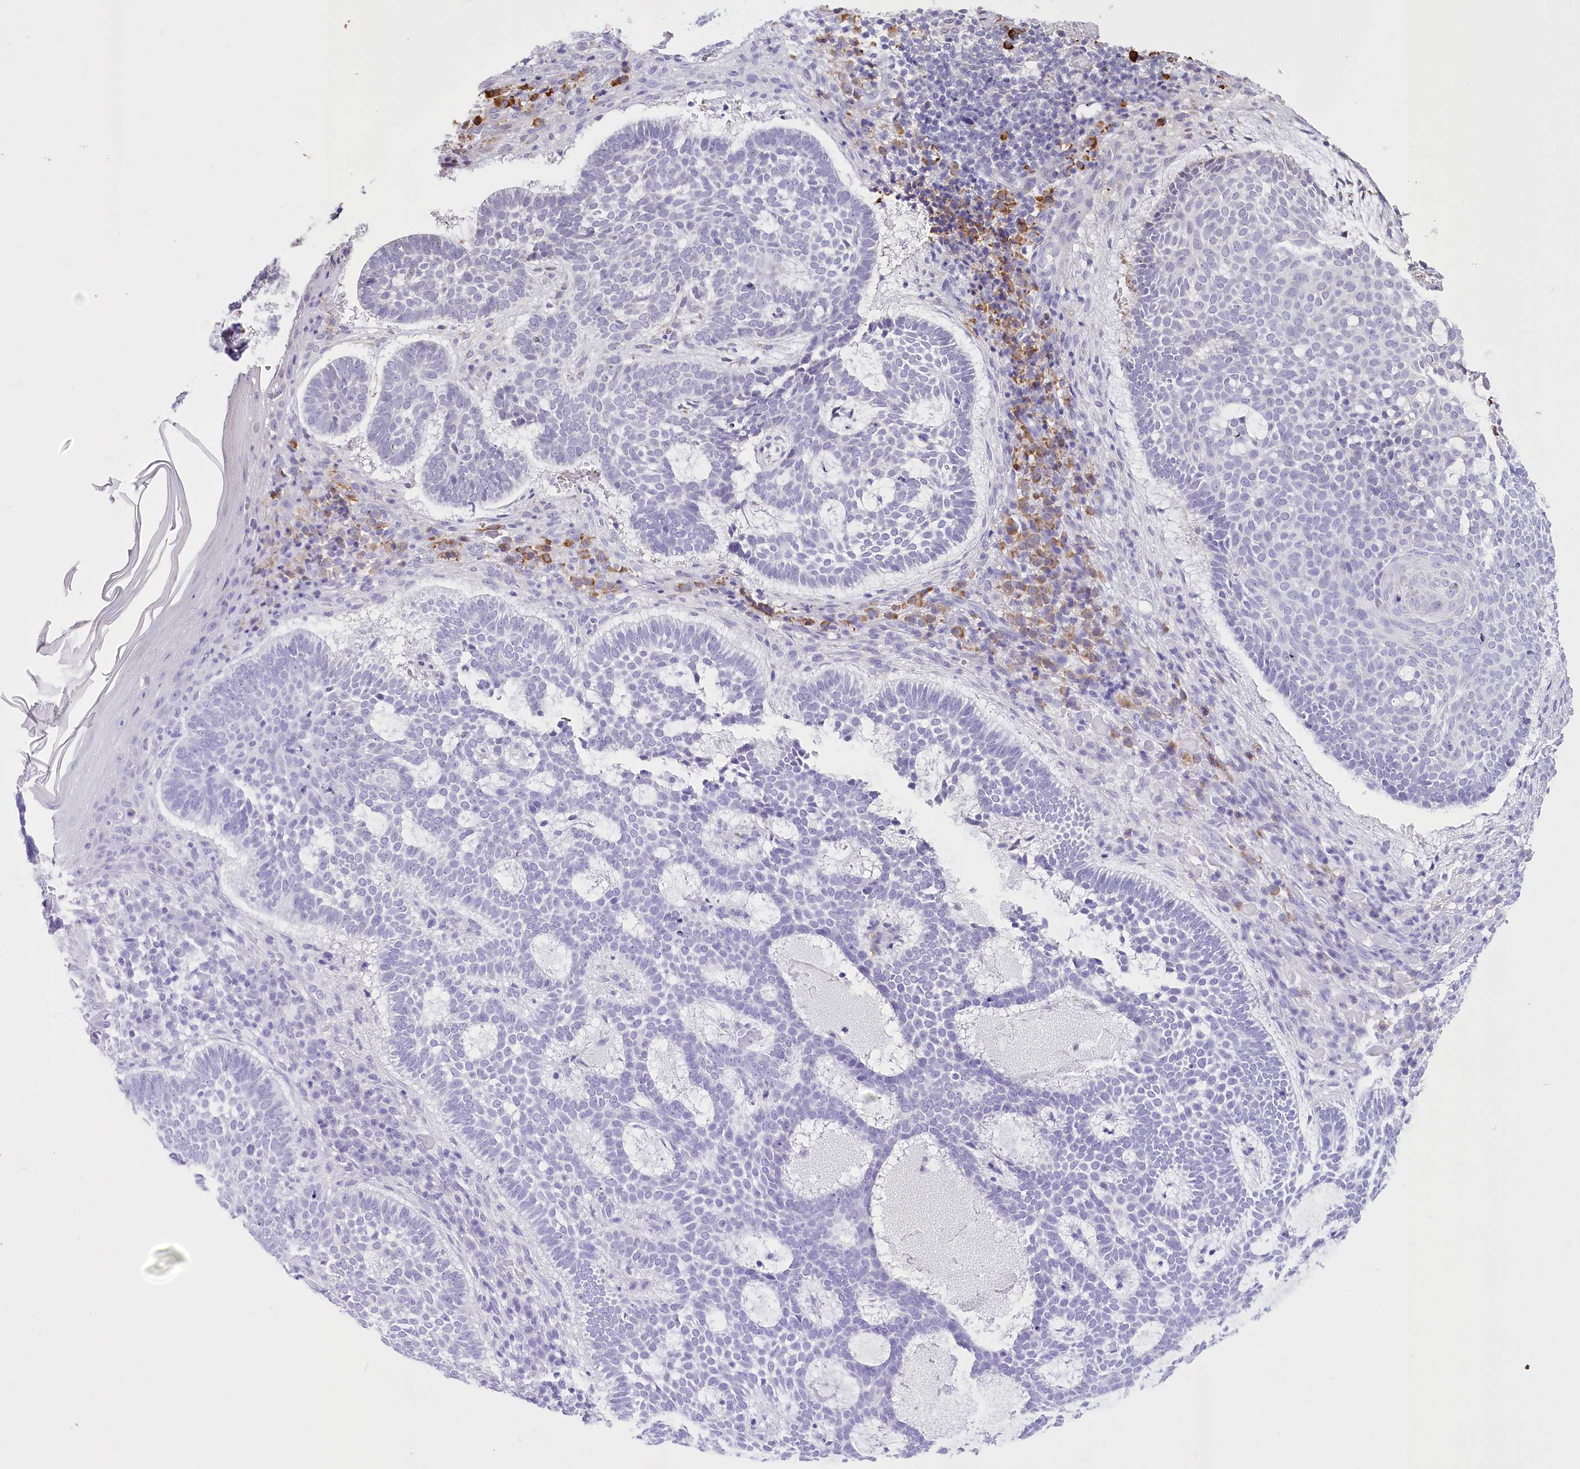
{"staining": {"intensity": "negative", "quantity": "none", "location": "none"}, "tissue": "skin cancer", "cell_type": "Tumor cells", "image_type": "cancer", "snomed": [{"axis": "morphology", "description": "Basal cell carcinoma"}, {"axis": "topography", "description": "Skin"}], "caption": "High magnification brightfield microscopy of skin cancer (basal cell carcinoma) stained with DAB (brown) and counterstained with hematoxylin (blue): tumor cells show no significant staining.", "gene": "NCKAP5", "patient": {"sex": "male", "age": 85}}